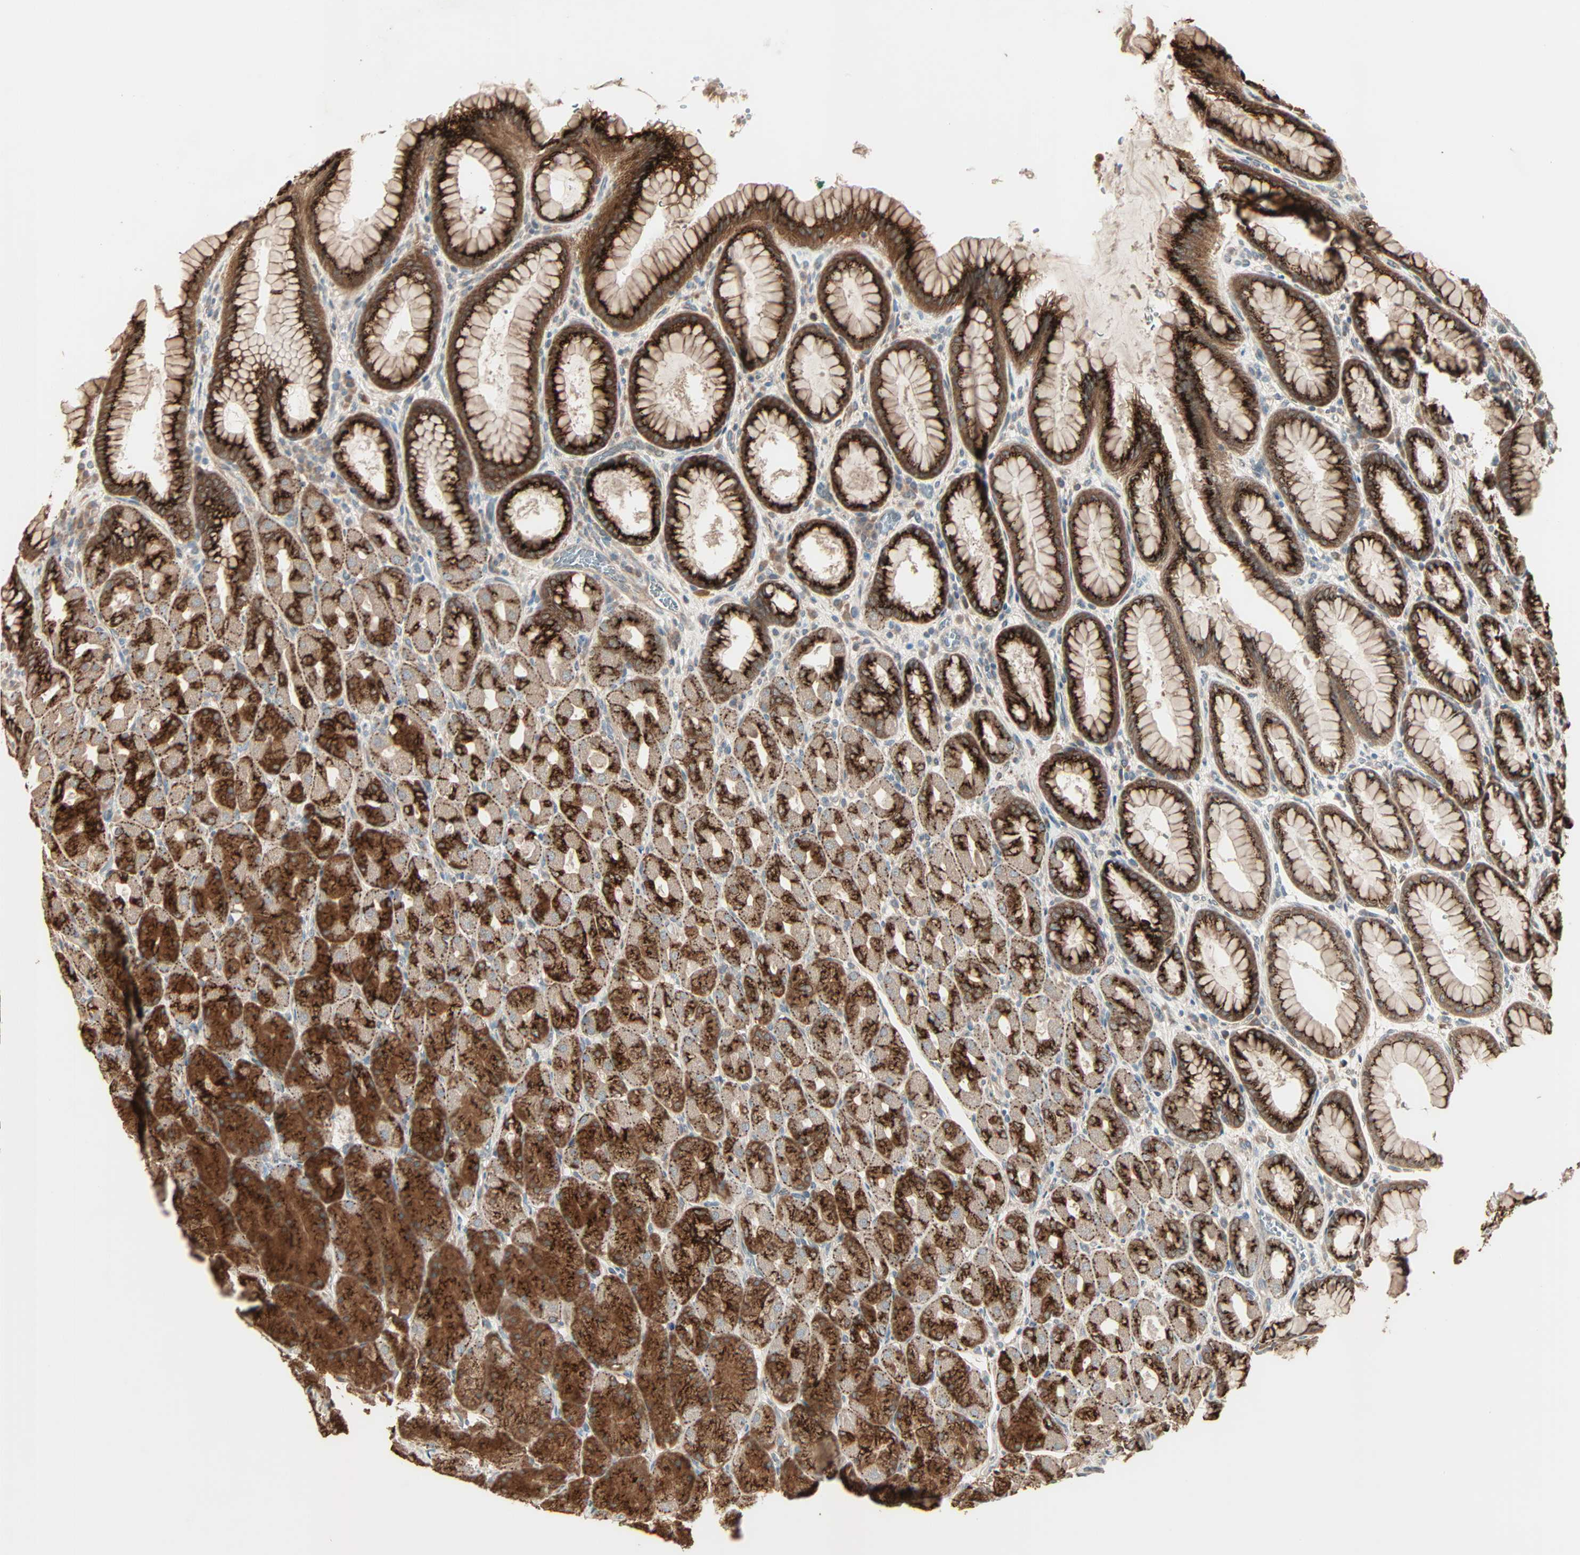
{"staining": {"intensity": "strong", "quantity": ">75%", "location": "cytoplasmic/membranous"}, "tissue": "stomach", "cell_type": "Glandular cells", "image_type": "normal", "snomed": [{"axis": "morphology", "description": "Normal tissue, NOS"}, {"axis": "topography", "description": "Stomach, upper"}], "caption": "Glandular cells exhibit high levels of strong cytoplasmic/membranous staining in about >75% of cells in benign stomach. Immunohistochemistry (ihc) stains the protein of interest in brown and the nuclei are stained blue.", "gene": "GALNT3", "patient": {"sex": "female", "age": 56}}